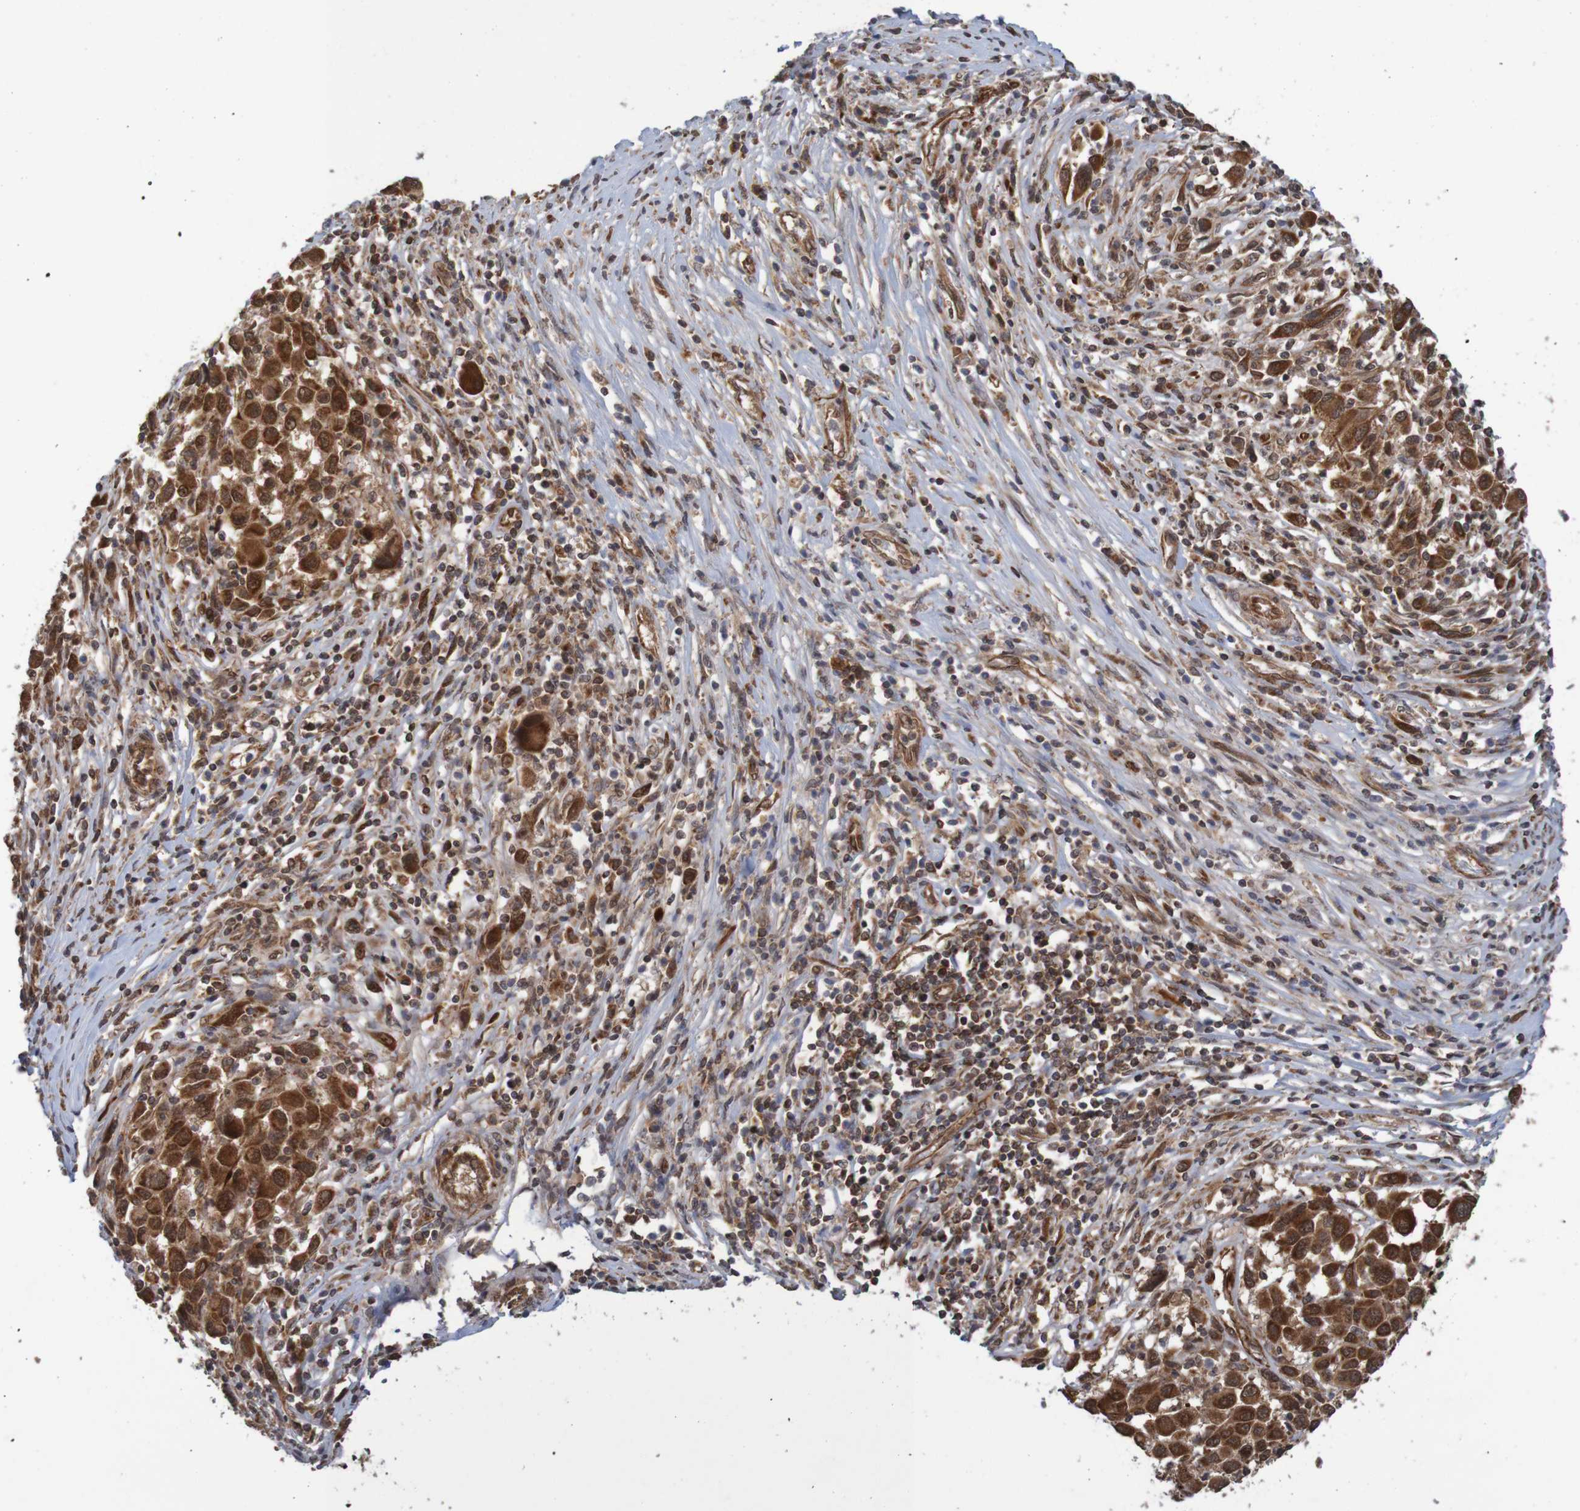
{"staining": {"intensity": "strong", "quantity": ">75%", "location": "cytoplasmic/membranous"}, "tissue": "melanoma", "cell_type": "Tumor cells", "image_type": "cancer", "snomed": [{"axis": "morphology", "description": "Malignant melanoma, Metastatic site"}, {"axis": "topography", "description": "Lymph node"}], "caption": "A micrograph of malignant melanoma (metastatic site) stained for a protein demonstrates strong cytoplasmic/membranous brown staining in tumor cells. The staining was performed using DAB (3,3'-diaminobenzidine), with brown indicating positive protein expression. Nuclei are stained blue with hematoxylin.", "gene": "MRPL52", "patient": {"sex": "male", "age": 61}}